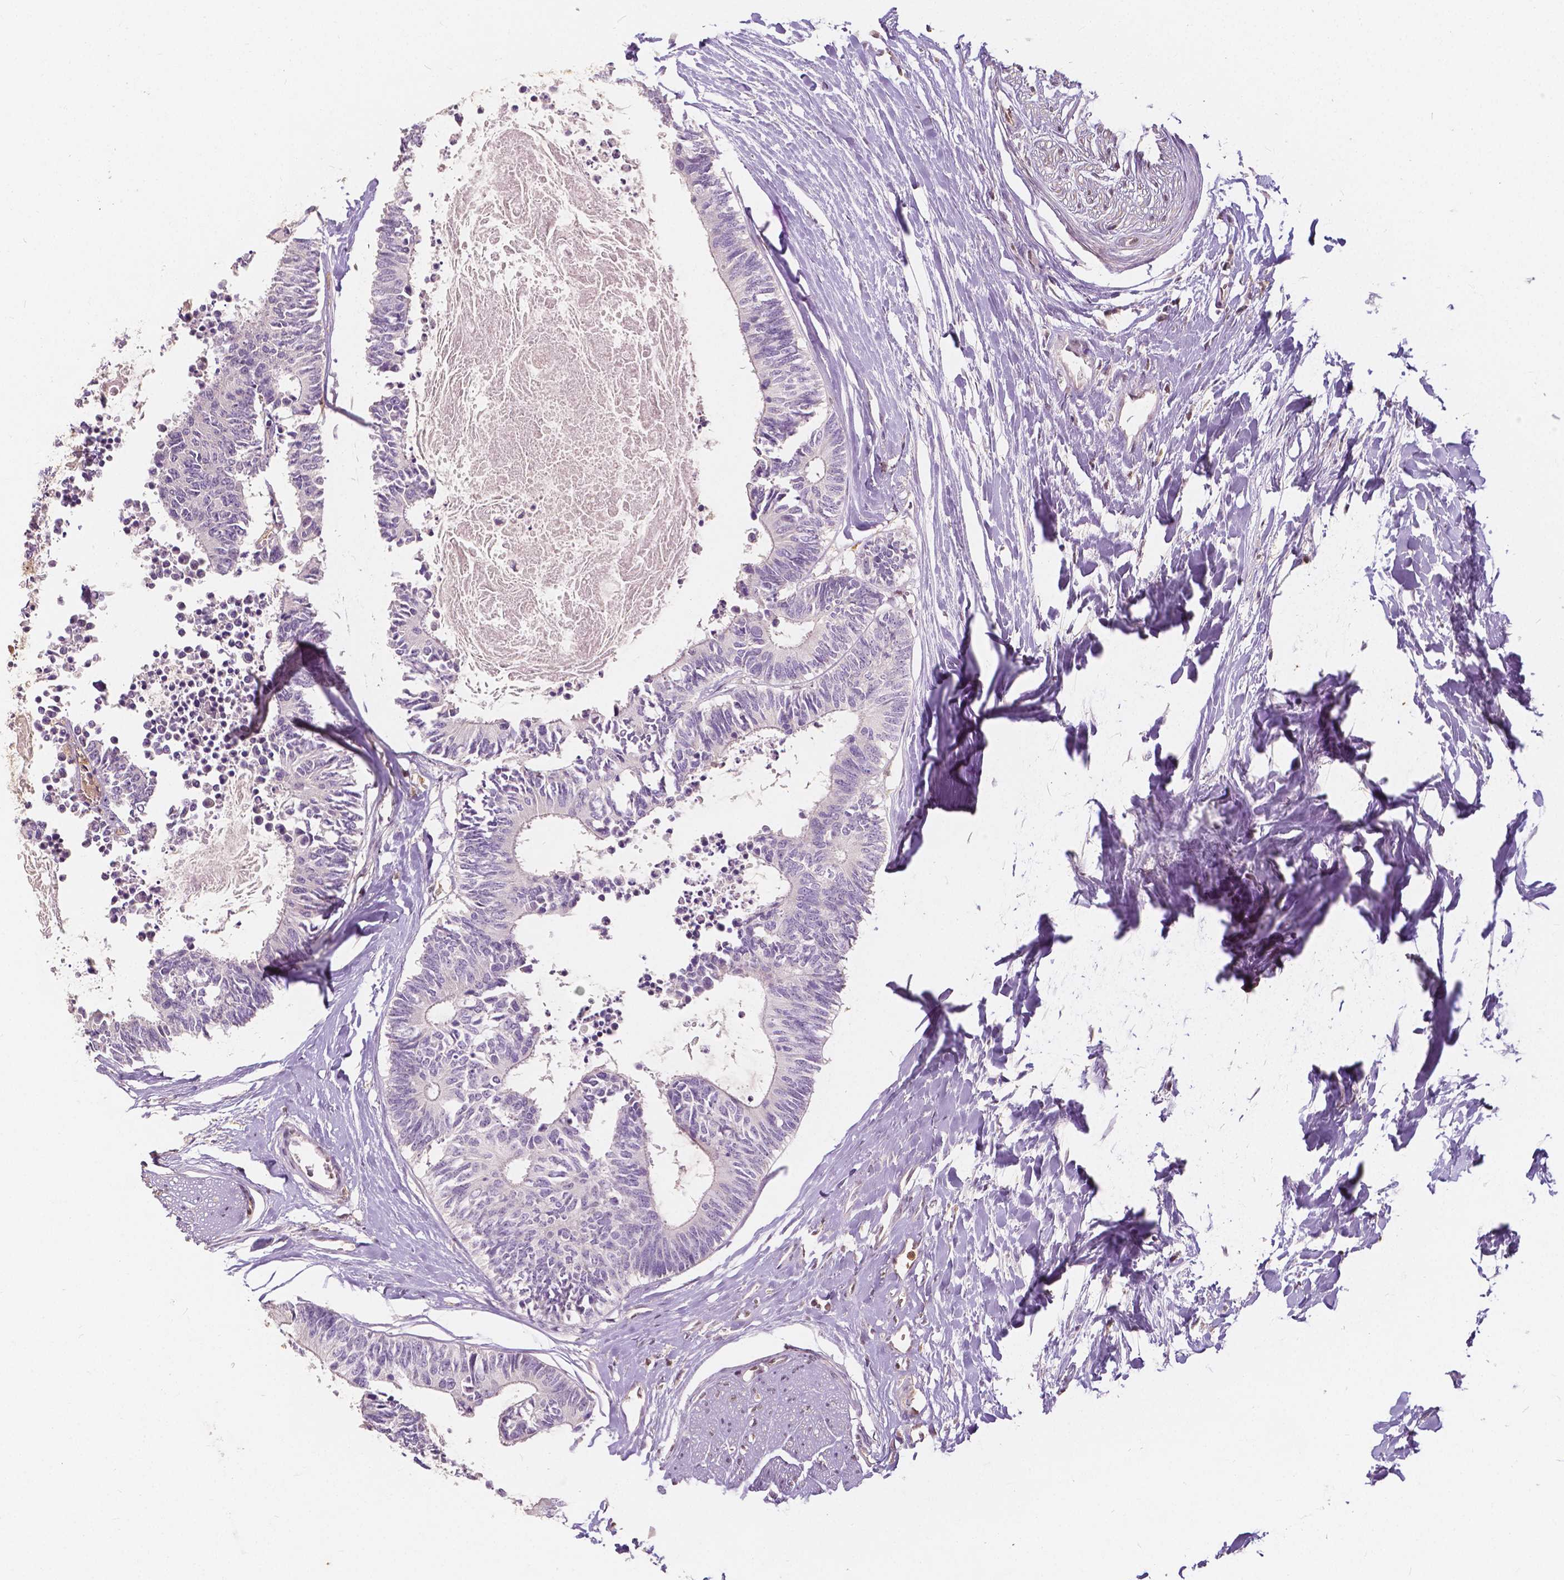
{"staining": {"intensity": "negative", "quantity": "none", "location": "none"}, "tissue": "colorectal cancer", "cell_type": "Tumor cells", "image_type": "cancer", "snomed": [{"axis": "morphology", "description": "Adenocarcinoma, NOS"}, {"axis": "topography", "description": "Colon"}, {"axis": "topography", "description": "Rectum"}], "caption": "Adenocarcinoma (colorectal) was stained to show a protein in brown. There is no significant staining in tumor cells. (DAB (3,3'-diaminobenzidine) immunohistochemistry (IHC) with hematoxylin counter stain).", "gene": "NAPRT", "patient": {"sex": "male", "age": 57}}